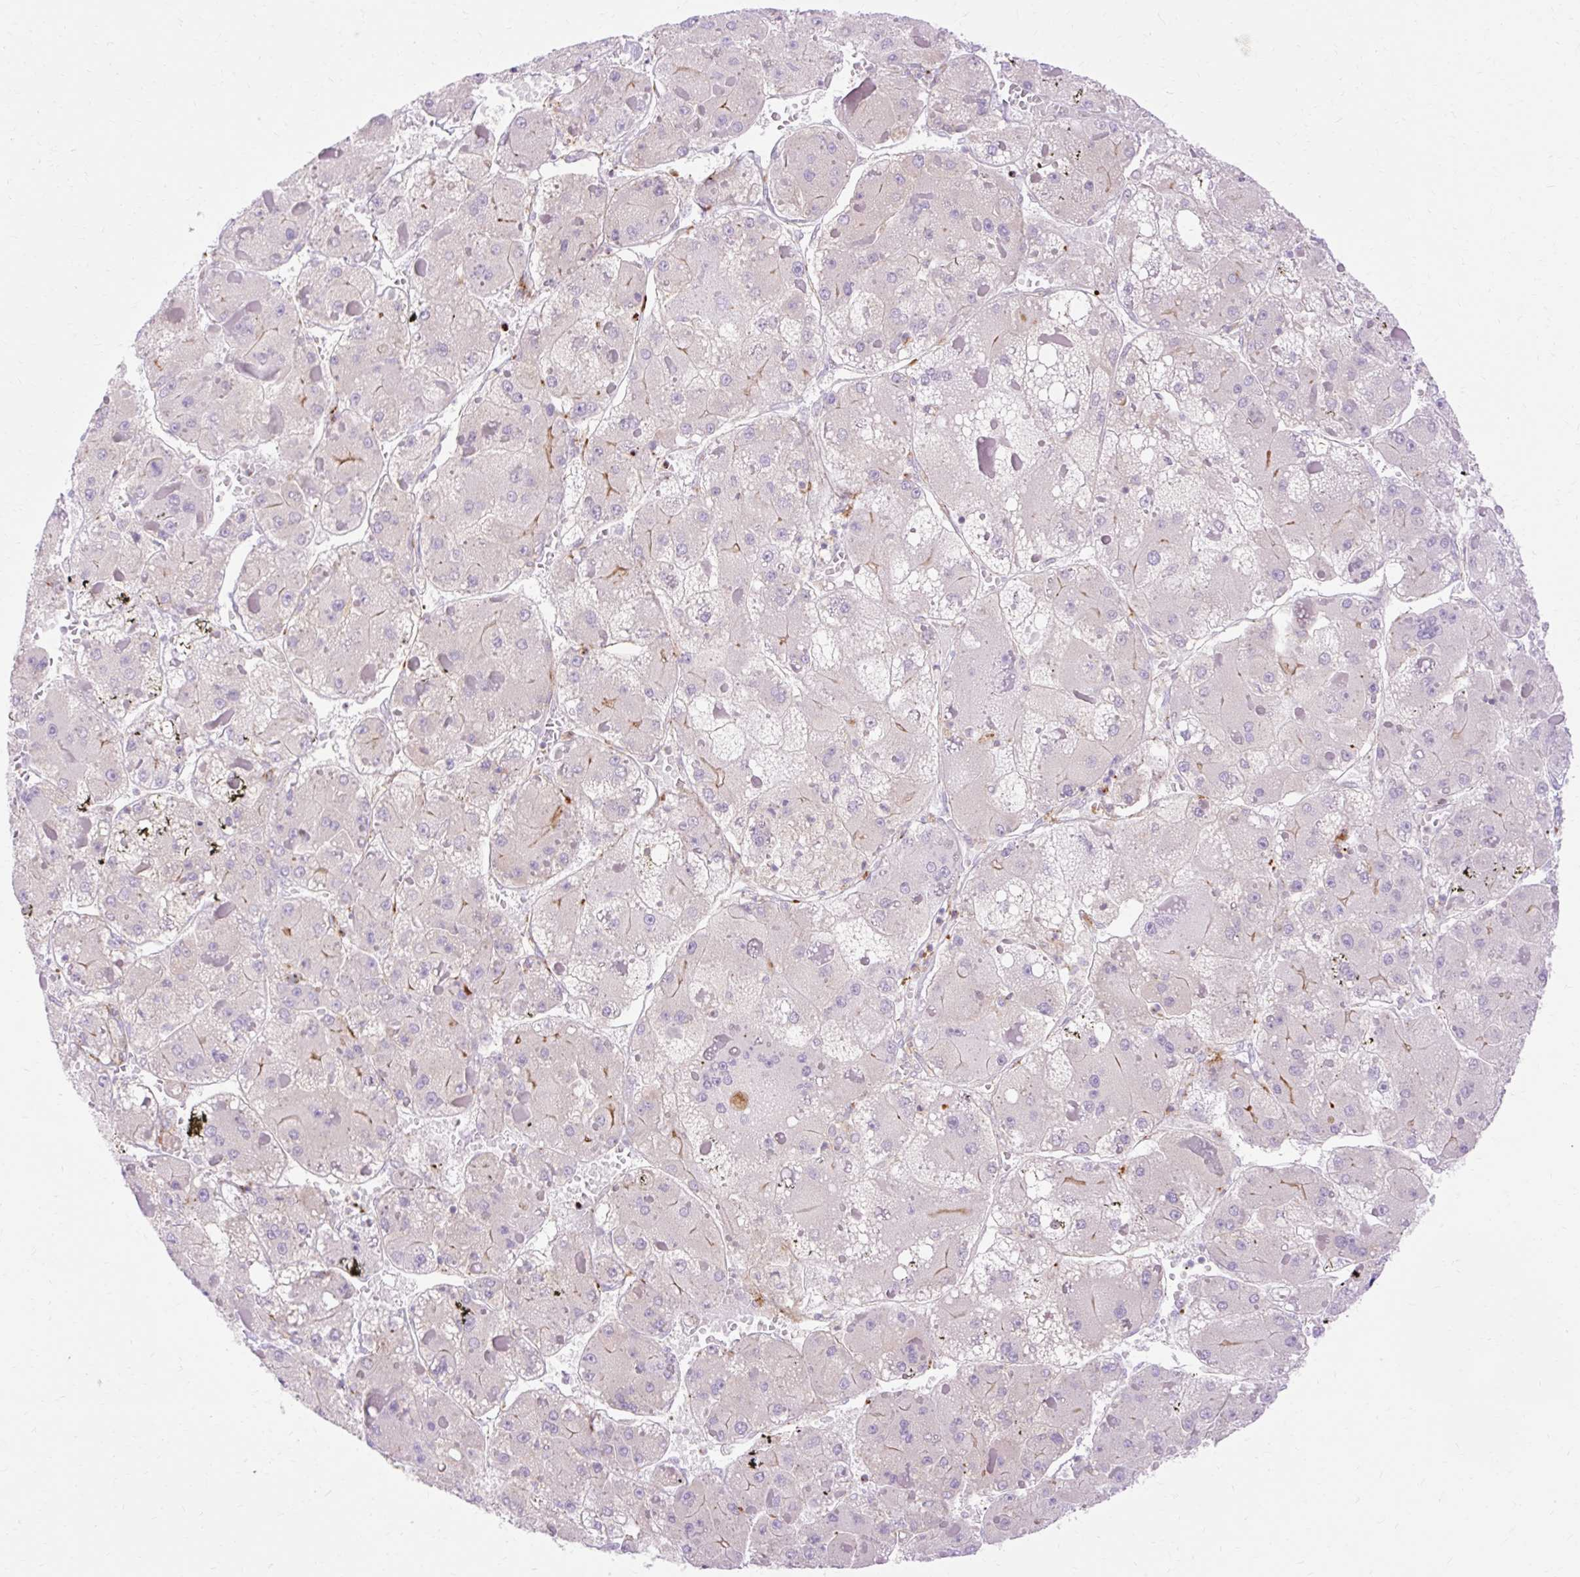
{"staining": {"intensity": "weak", "quantity": "<25%", "location": "cytoplasmic/membranous"}, "tissue": "liver cancer", "cell_type": "Tumor cells", "image_type": "cancer", "snomed": [{"axis": "morphology", "description": "Carcinoma, Hepatocellular, NOS"}, {"axis": "topography", "description": "Liver"}], "caption": "An immunohistochemistry (IHC) photomicrograph of hepatocellular carcinoma (liver) is shown. There is no staining in tumor cells of hepatocellular carcinoma (liver).", "gene": "CORO7-PAM16", "patient": {"sex": "female", "age": 73}}